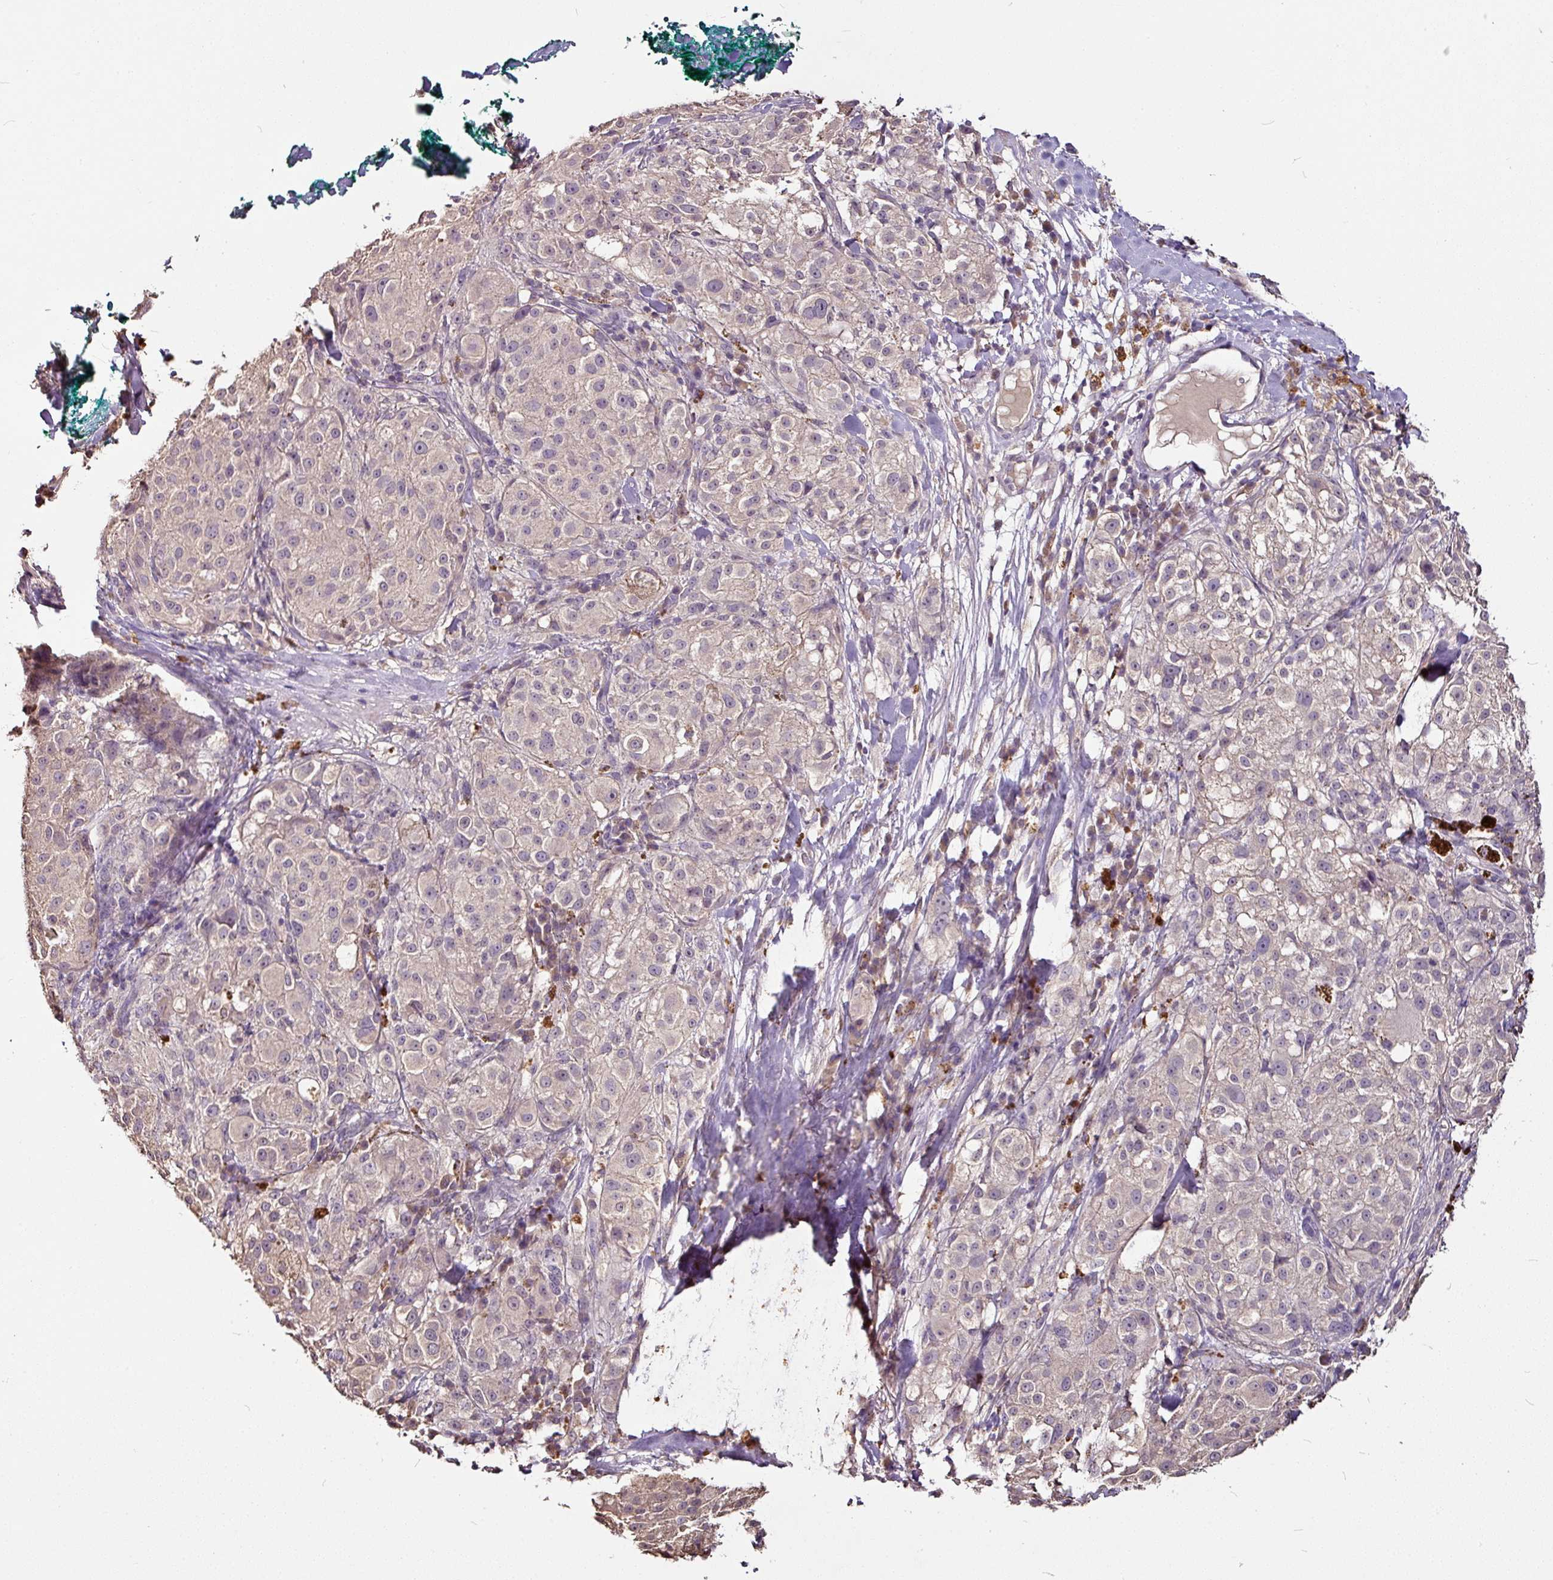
{"staining": {"intensity": "weak", "quantity": "<25%", "location": "cytoplasmic/membranous"}, "tissue": "melanoma", "cell_type": "Tumor cells", "image_type": "cancer", "snomed": [{"axis": "morphology", "description": "Necrosis, NOS"}, {"axis": "morphology", "description": "Malignant melanoma, NOS"}, {"axis": "topography", "description": "Skin"}], "caption": "DAB (3,3'-diaminobenzidine) immunohistochemical staining of human malignant melanoma displays no significant staining in tumor cells.", "gene": "RPL38", "patient": {"sex": "female", "age": 87}}